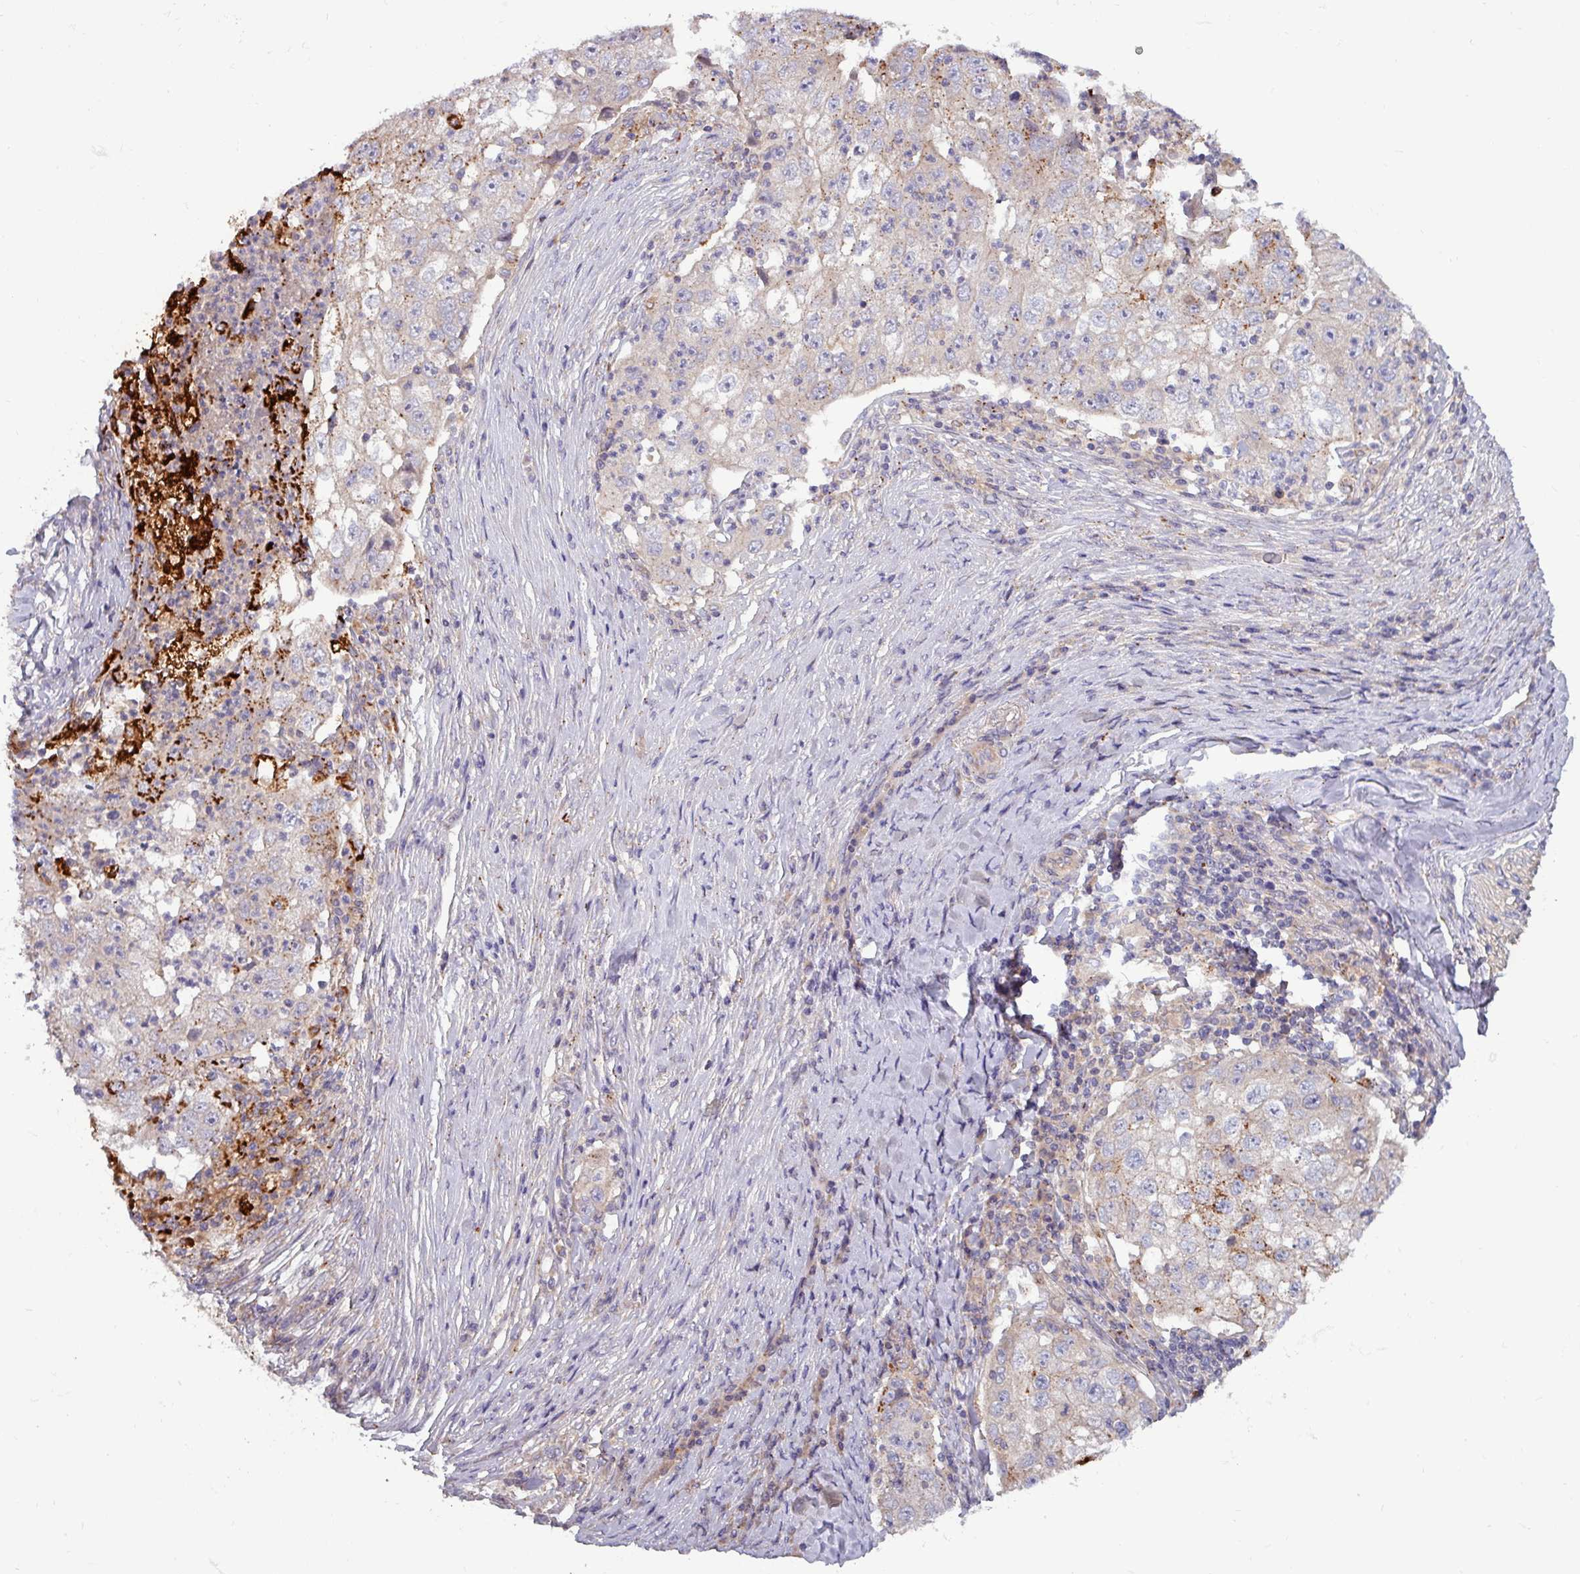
{"staining": {"intensity": "moderate", "quantity": "<25%", "location": "cytoplasmic/membranous"}, "tissue": "lung cancer", "cell_type": "Tumor cells", "image_type": "cancer", "snomed": [{"axis": "morphology", "description": "Squamous cell carcinoma, NOS"}, {"axis": "topography", "description": "Lung"}], "caption": "Tumor cells demonstrate low levels of moderate cytoplasmic/membranous positivity in approximately <25% of cells in squamous cell carcinoma (lung). (Stains: DAB (3,3'-diaminobenzidine) in brown, nuclei in blue, Microscopy: brightfield microscopy at high magnification).", "gene": "PLIN2", "patient": {"sex": "male", "age": 64}}